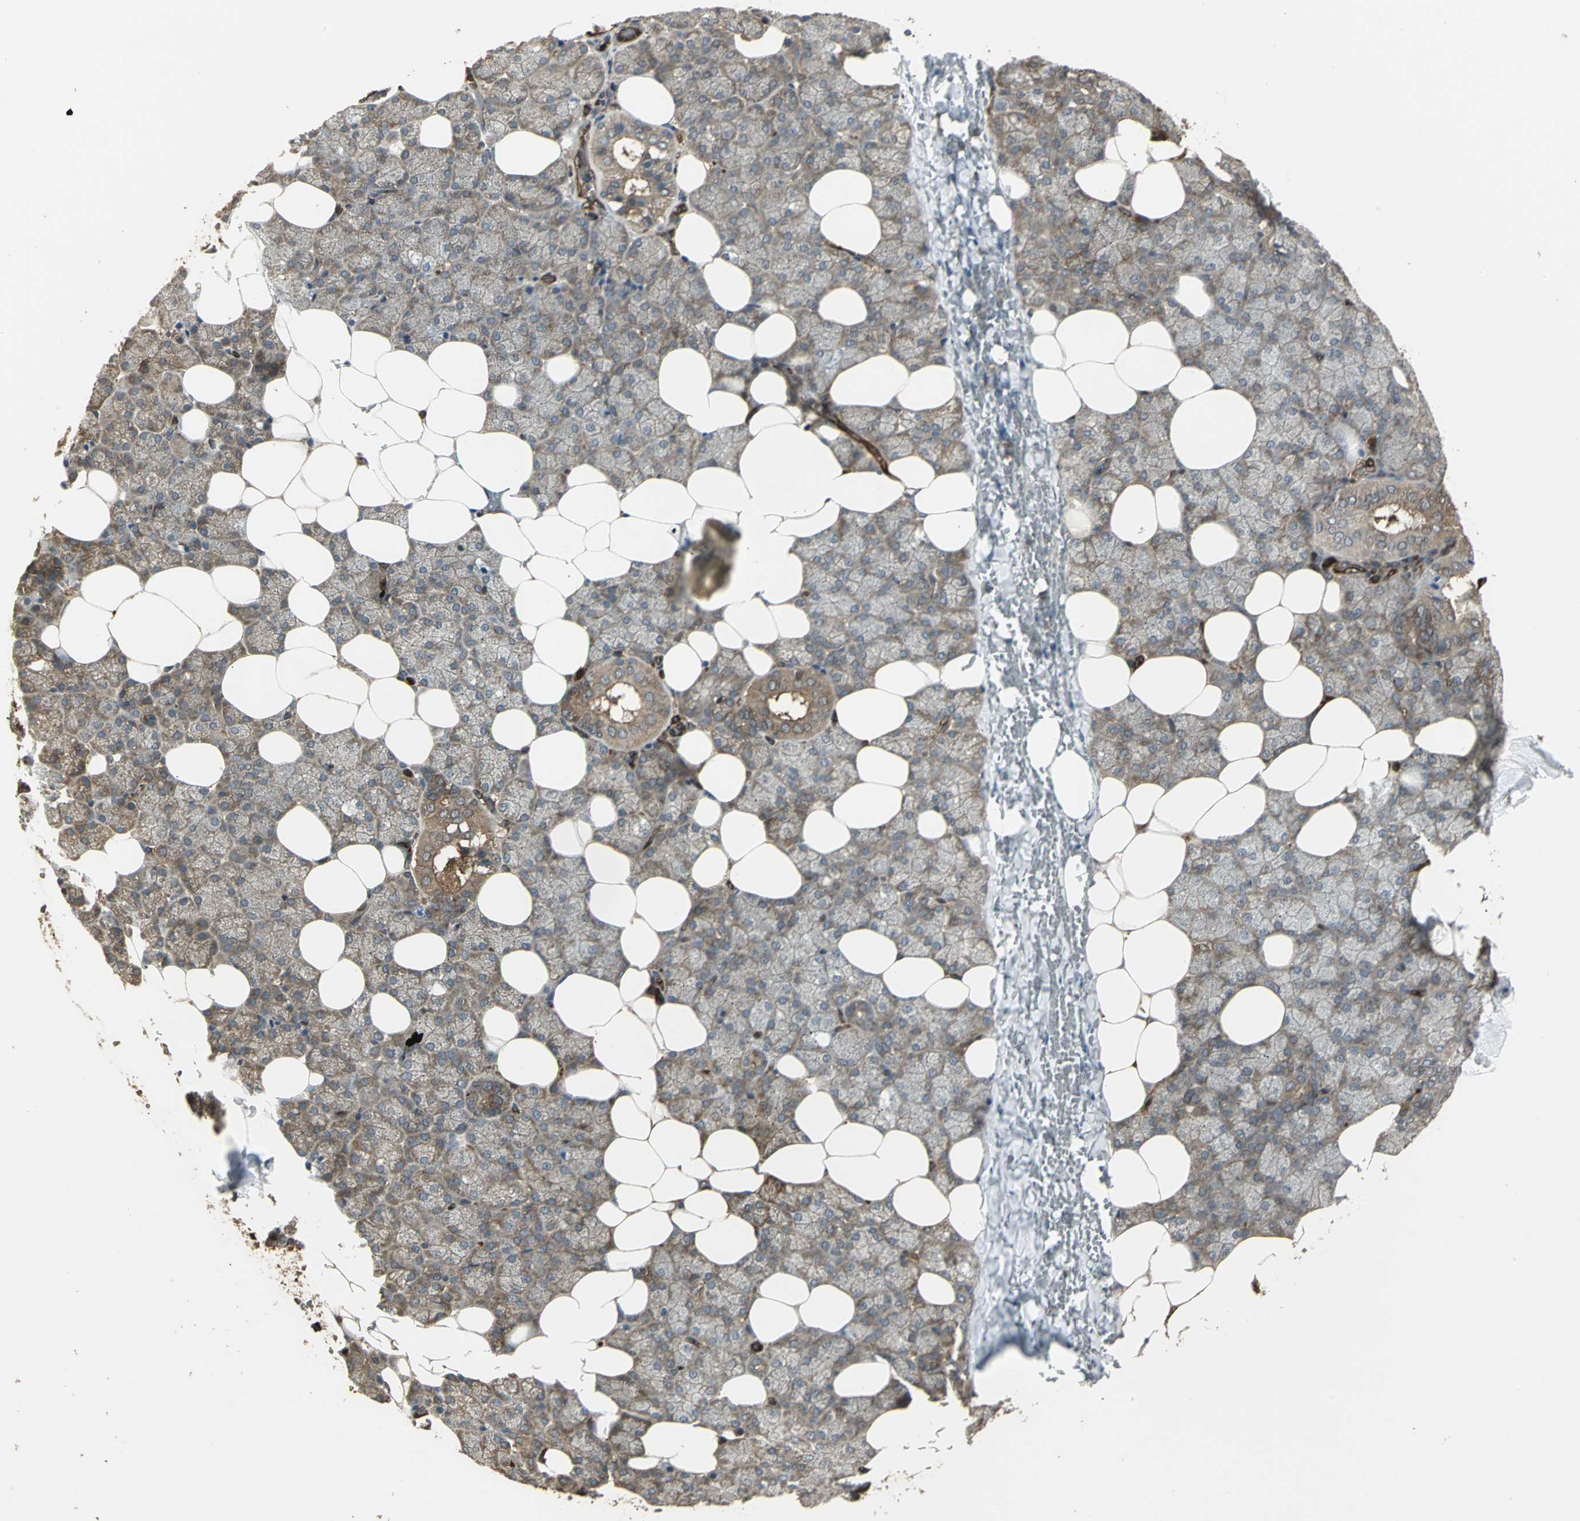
{"staining": {"intensity": "moderate", "quantity": ">75%", "location": "cytoplasmic/membranous"}, "tissue": "salivary gland", "cell_type": "Glandular cells", "image_type": "normal", "snomed": [{"axis": "morphology", "description": "Normal tissue, NOS"}, {"axis": "topography", "description": "Lymph node"}, {"axis": "topography", "description": "Salivary gland"}], "caption": "Salivary gland stained with a brown dye reveals moderate cytoplasmic/membranous positive staining in about >75% of glandular cells.", "gene": "PRXL2B", "patient": {"sex": "male", "age": 8}}